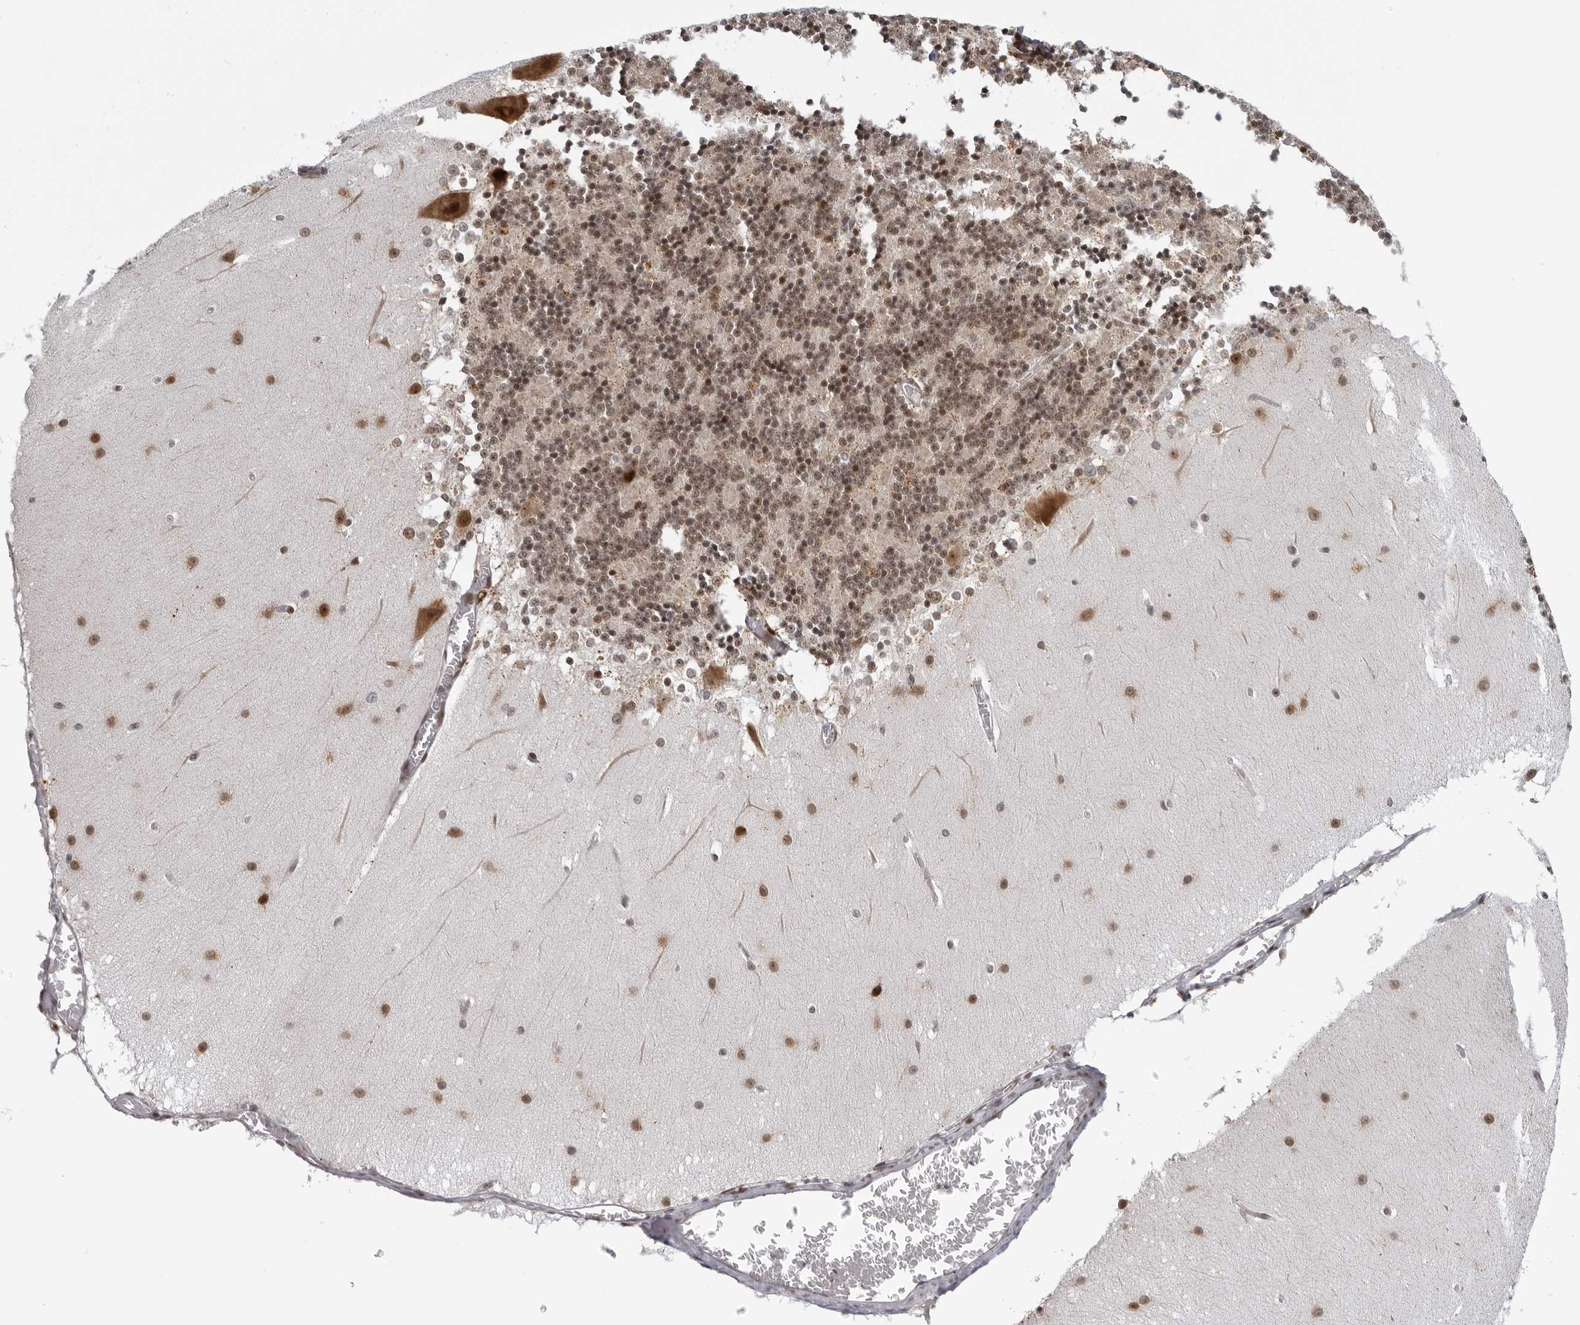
{"staining": {"intensity": "weak", "quantity": "25%-75%", "location": "nuclear"}, "tissue": "cerebellum", "cell_type": "Cells in granular layer", "image_type": "normal", "snomed": [{"axis": "morphology", "description": "Normal tissue, NOS"}, {"axis": "topography", "description": "Cerebellum"}], "caption": "About 25%-75% of cells in granular layer in normal human cerebellum demonstrate weak nuclear protein staining as visualized by brown immunohistochemical staining.", "gene": "HEXIM2", "patient": {"sex": "female", "age": 19}}